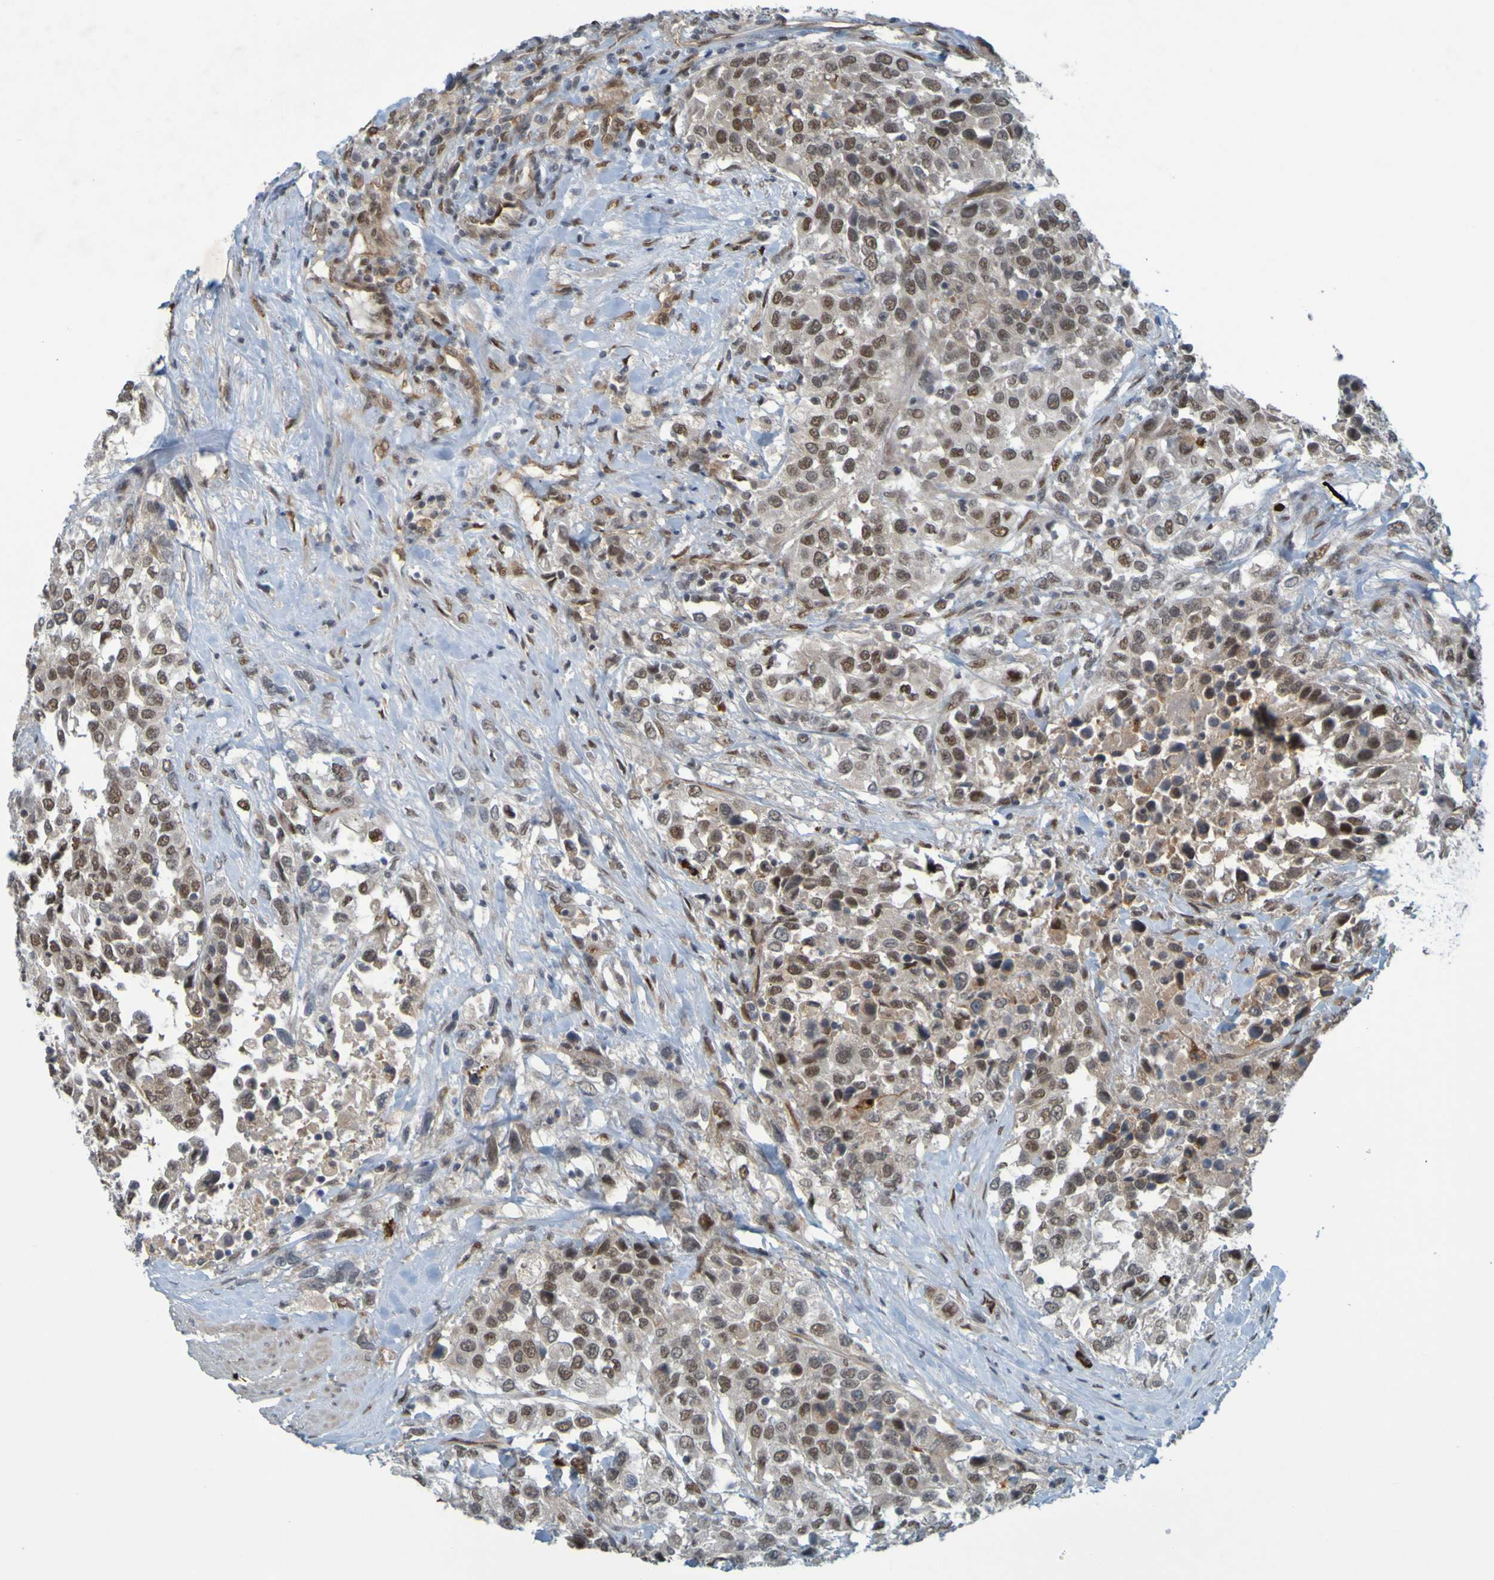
{"staining": {"intensity": "moderate", "quantity": ">75%", "location": "nuclear"}, "tissue": "urothelial cancer", "cell_type": "Tumor cells", "image_type": "cancer", "snomed": [{"axis": "morphology", "description": "Urothelial carcinoma, High grade"}, {"axis": "topography", "description": "Urinary bladder"}], "caption": "IHC of human urothelial cancer exhibits medium levels of moderate nuclear expression in approximately >75% of tumor cells. The protein is shown in brown color, while the nuclei are stained blue.", "gene": "MCPH1", "patient": {"sex": "female", "age": 80}}